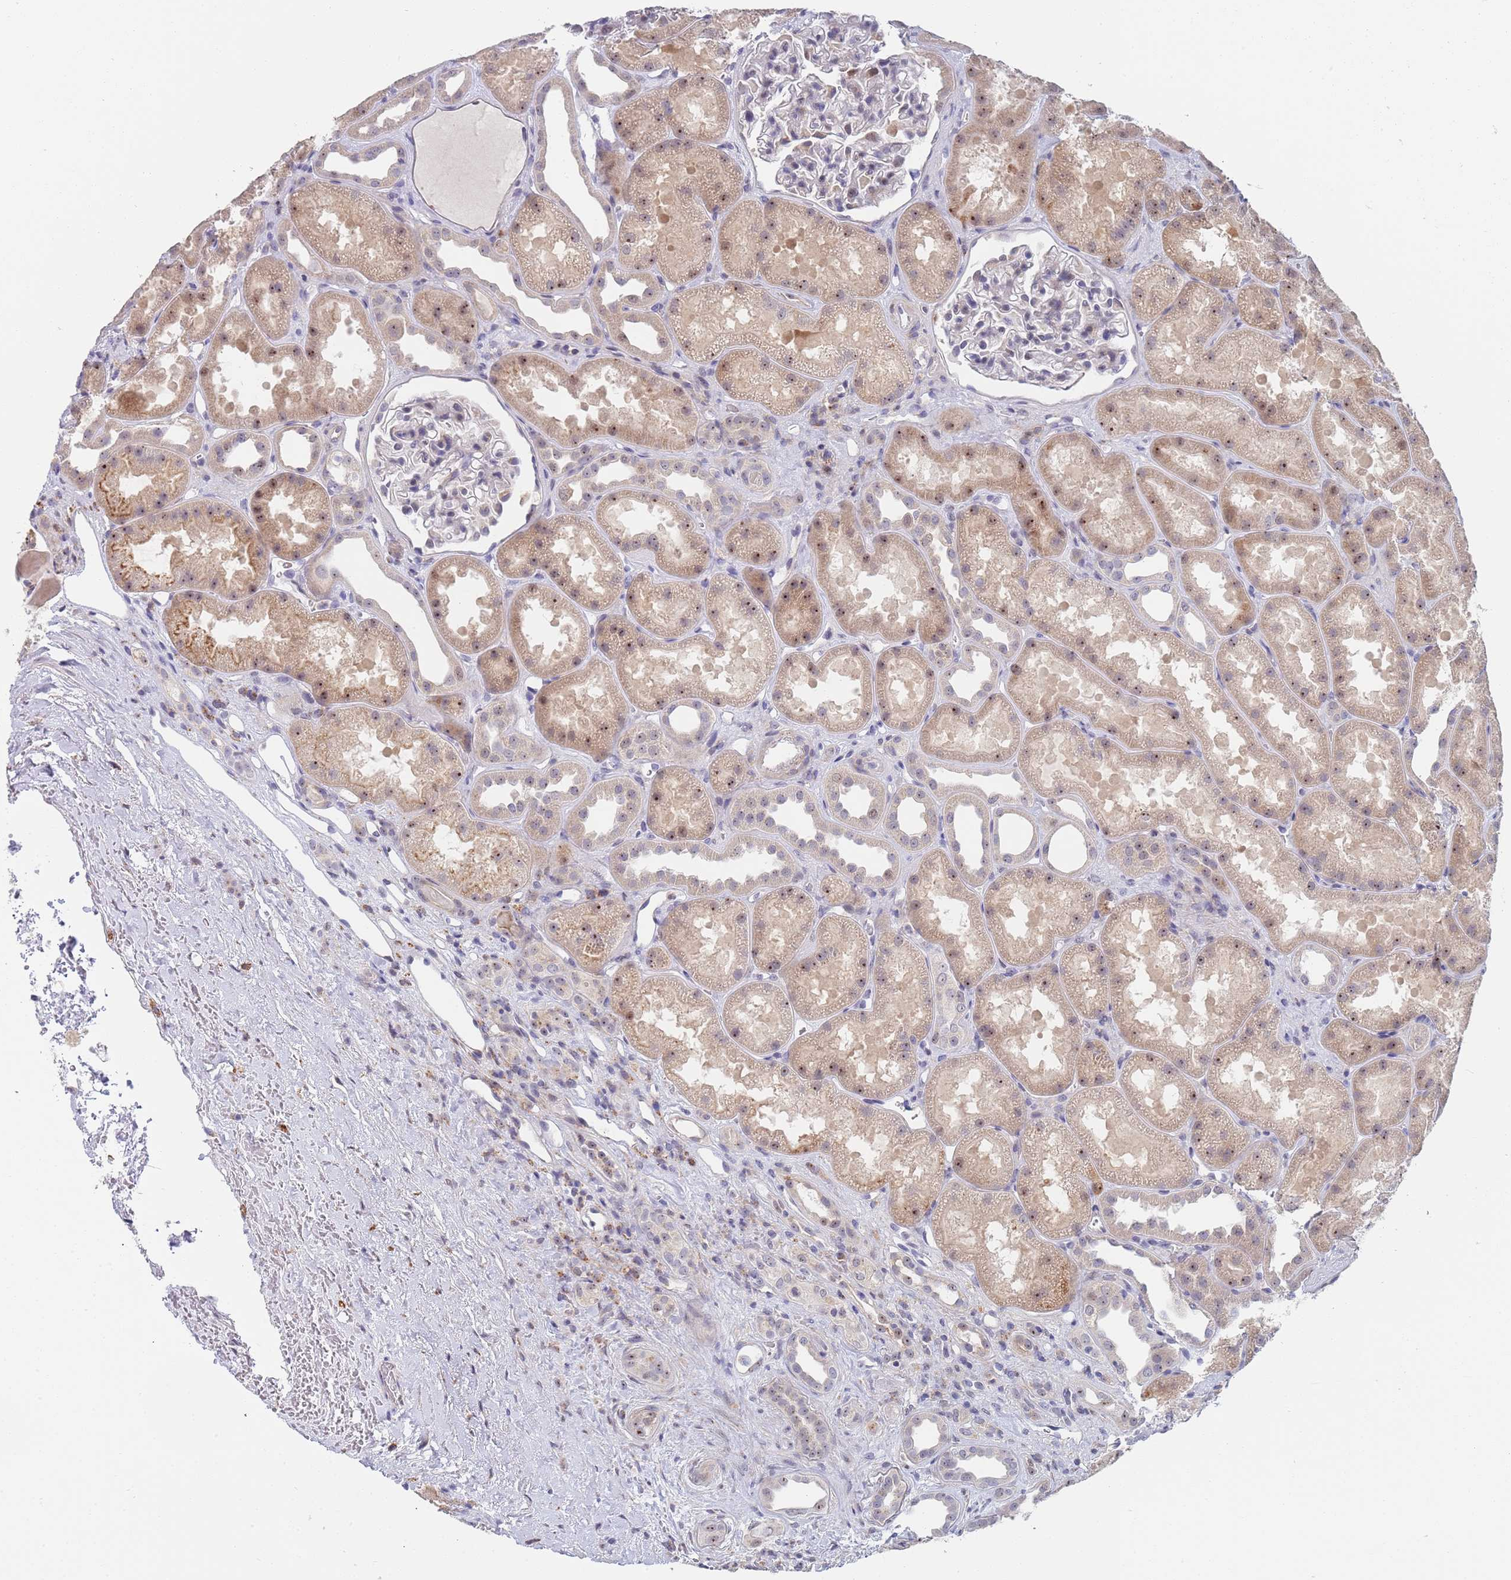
{"staining": {"intensity": "negative", "quantity": "none", "location": "none"}, "tissue": "kidney", "cell_type": "Cells in glomeruli", "image_type": "normal", "snomed": [{"axis": "morphology", "description": "Normal tissue, NOS"}, {"axis": "topography", "description": "Kidney"}], "caption": "High power microscopy histopathology image of an immunohistochemistry (IHC) image of unremarkable kidney, revealing no significant expression in cells in glomeruli.", "gene": "PLCL2", "patient": {"sex": "male", "age": 61}}